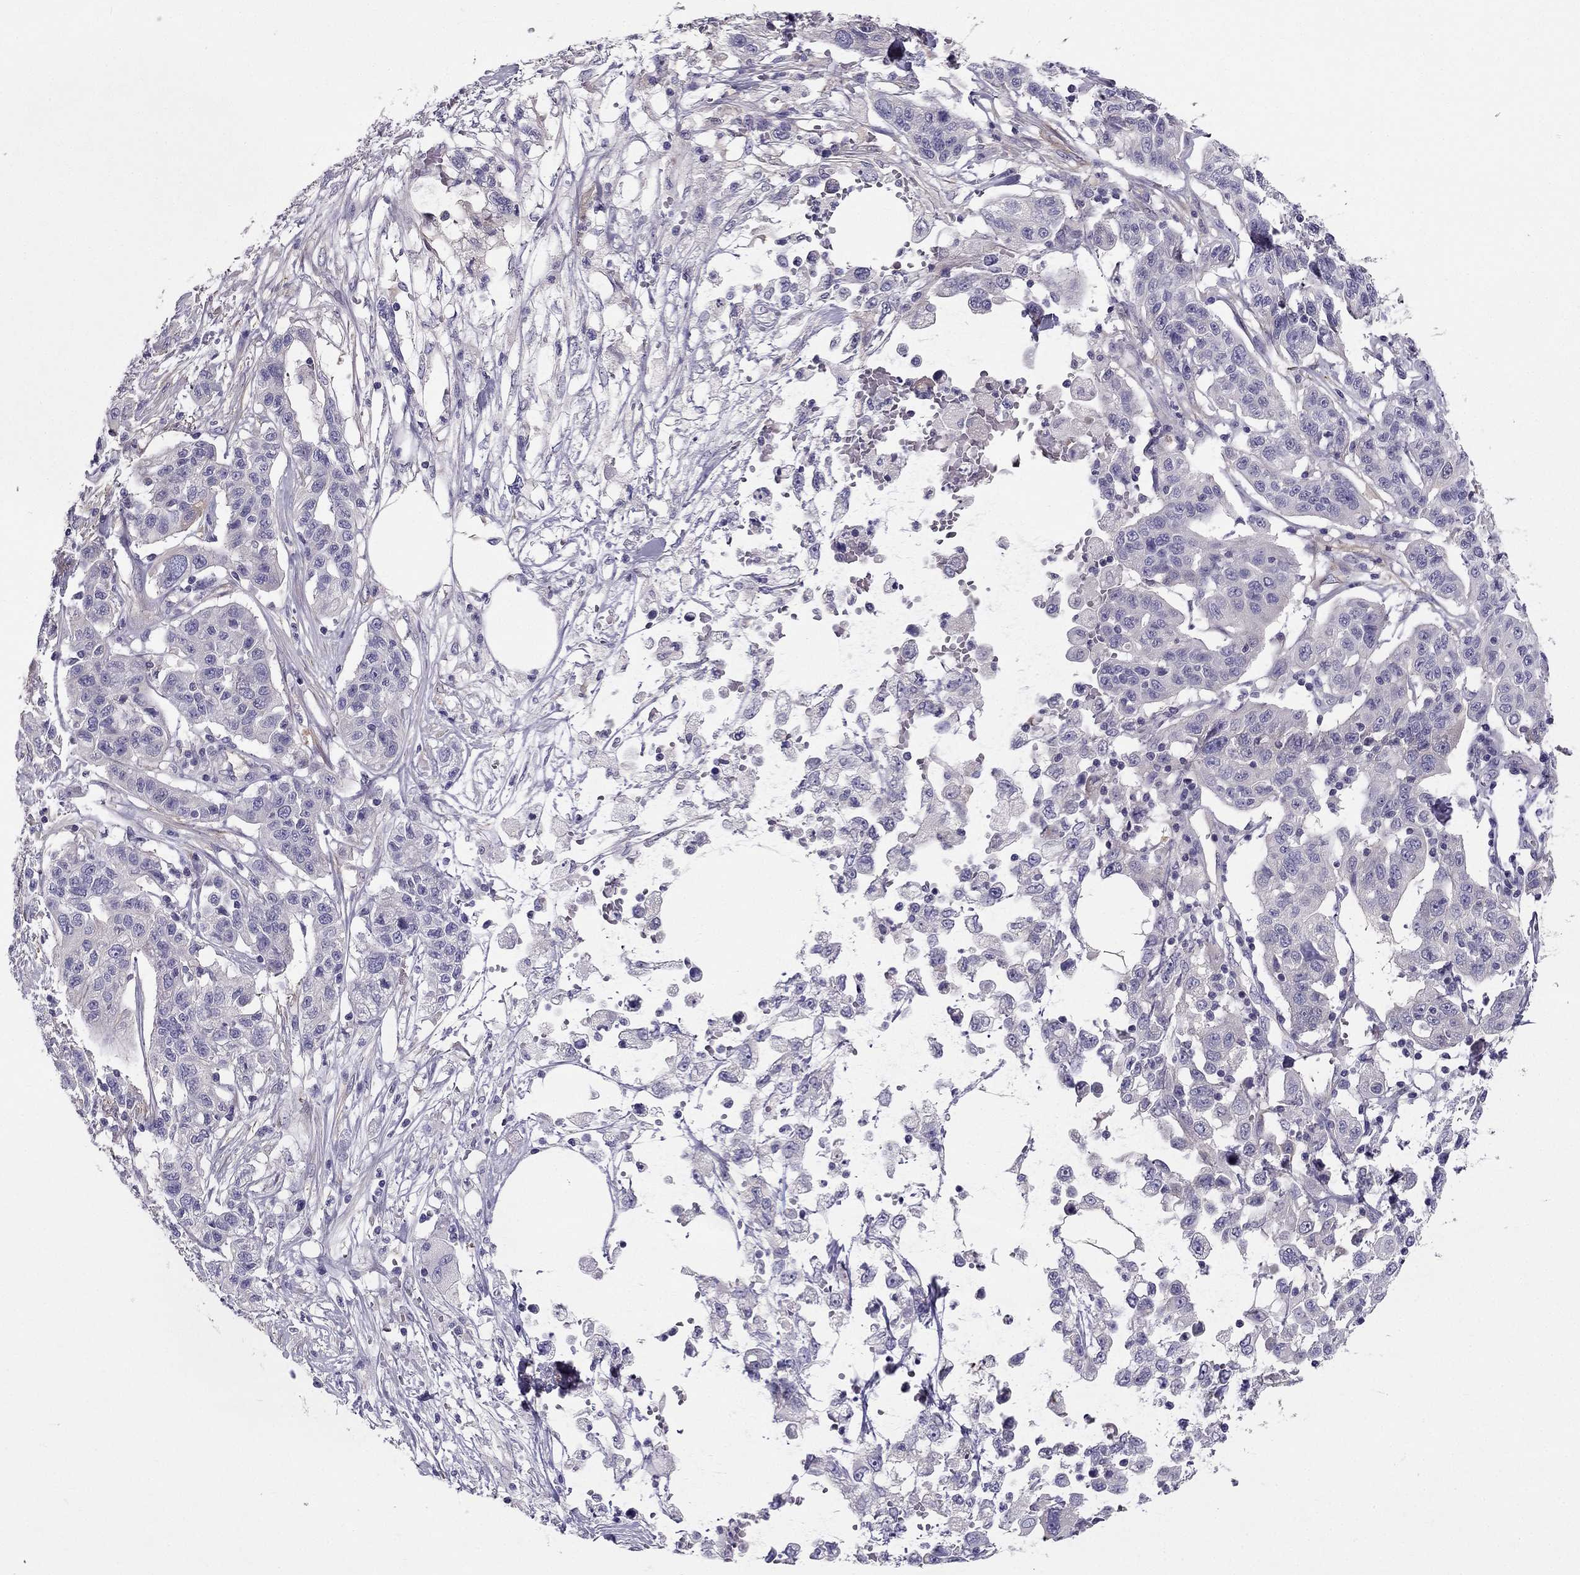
{"staining": {"intensity": "negative", "quantity": "none", "location": "none"}, "tissue": "liver cancer", "cell_type": "Tumor cells", "image_type": "cancer", "snomed": [{"axis": "morphology", "description": "Adenocarcinoma, NOS"}, {"axis": "morphology", "description": "Cholangiocarcinoma"}, {"axis": "topography", "description": "Liver"}], "caption": "There is no significant staining in tumor cells of liver cancer (cholangiocarcinoma). (Brightfield microscopy of DAB immunohistochemistry at high magnification).", "gene": "SYT5", "patient": {"sex": "male", "age": 64}}